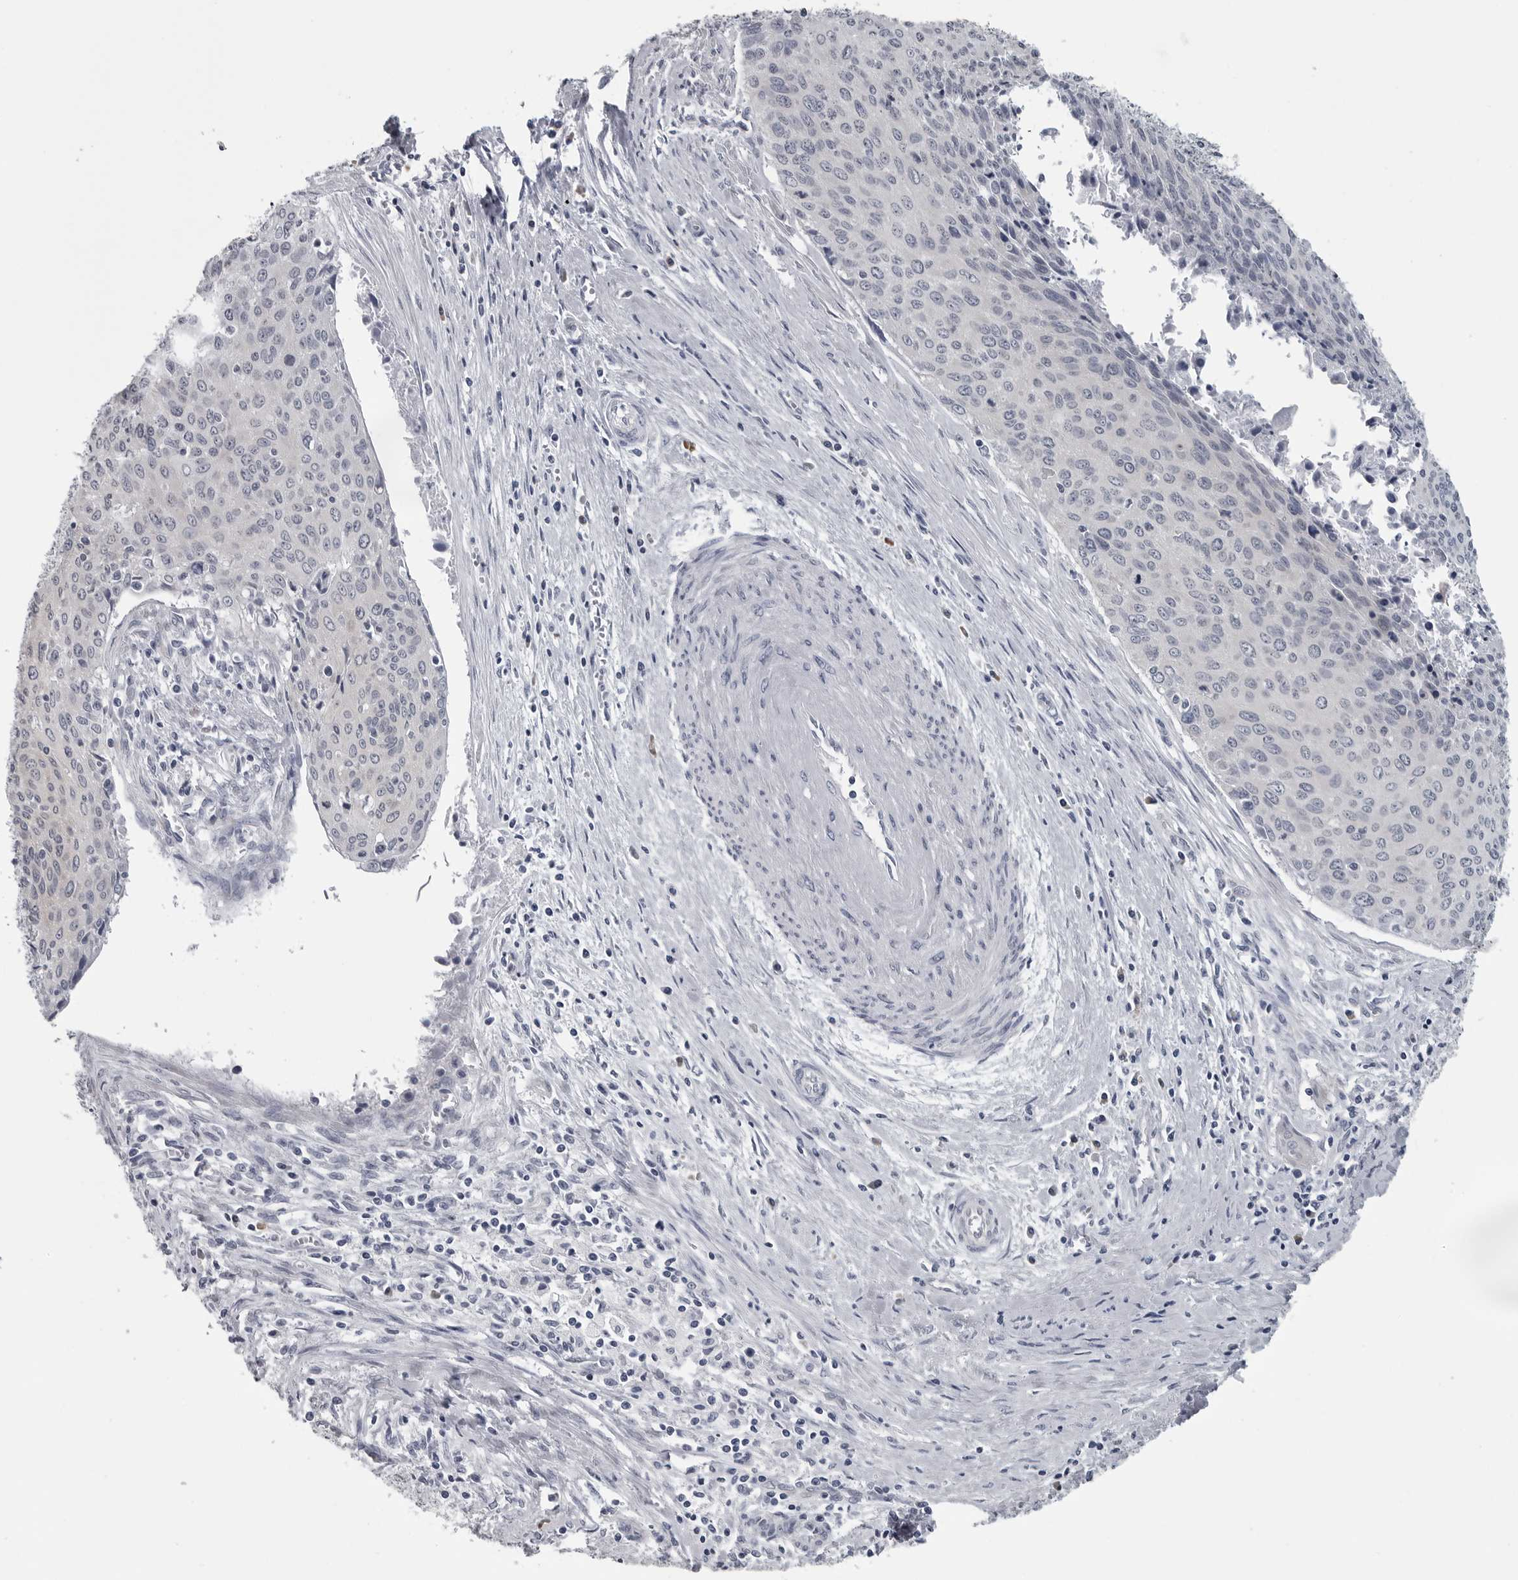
{"staining": {"intensity": "weak", "quantity": "<25%", "location": "cytoplasmic/membranous"}, "tissue": "cervical cancer", "cell_type": "Tumor cells", "image_type": "cancer", "snomed": [{"axis": "morphology", "description": "Squamous cell carcinoma, NOS"}, {"axis": "topography", "description": "Cervix"}], "caption": "The micrograph exhibits no significant expression in tumor cells of cervical squamous cell carcinoma.", "gene": "MYOC", "patient": {"sex": "female", "age": 55}}